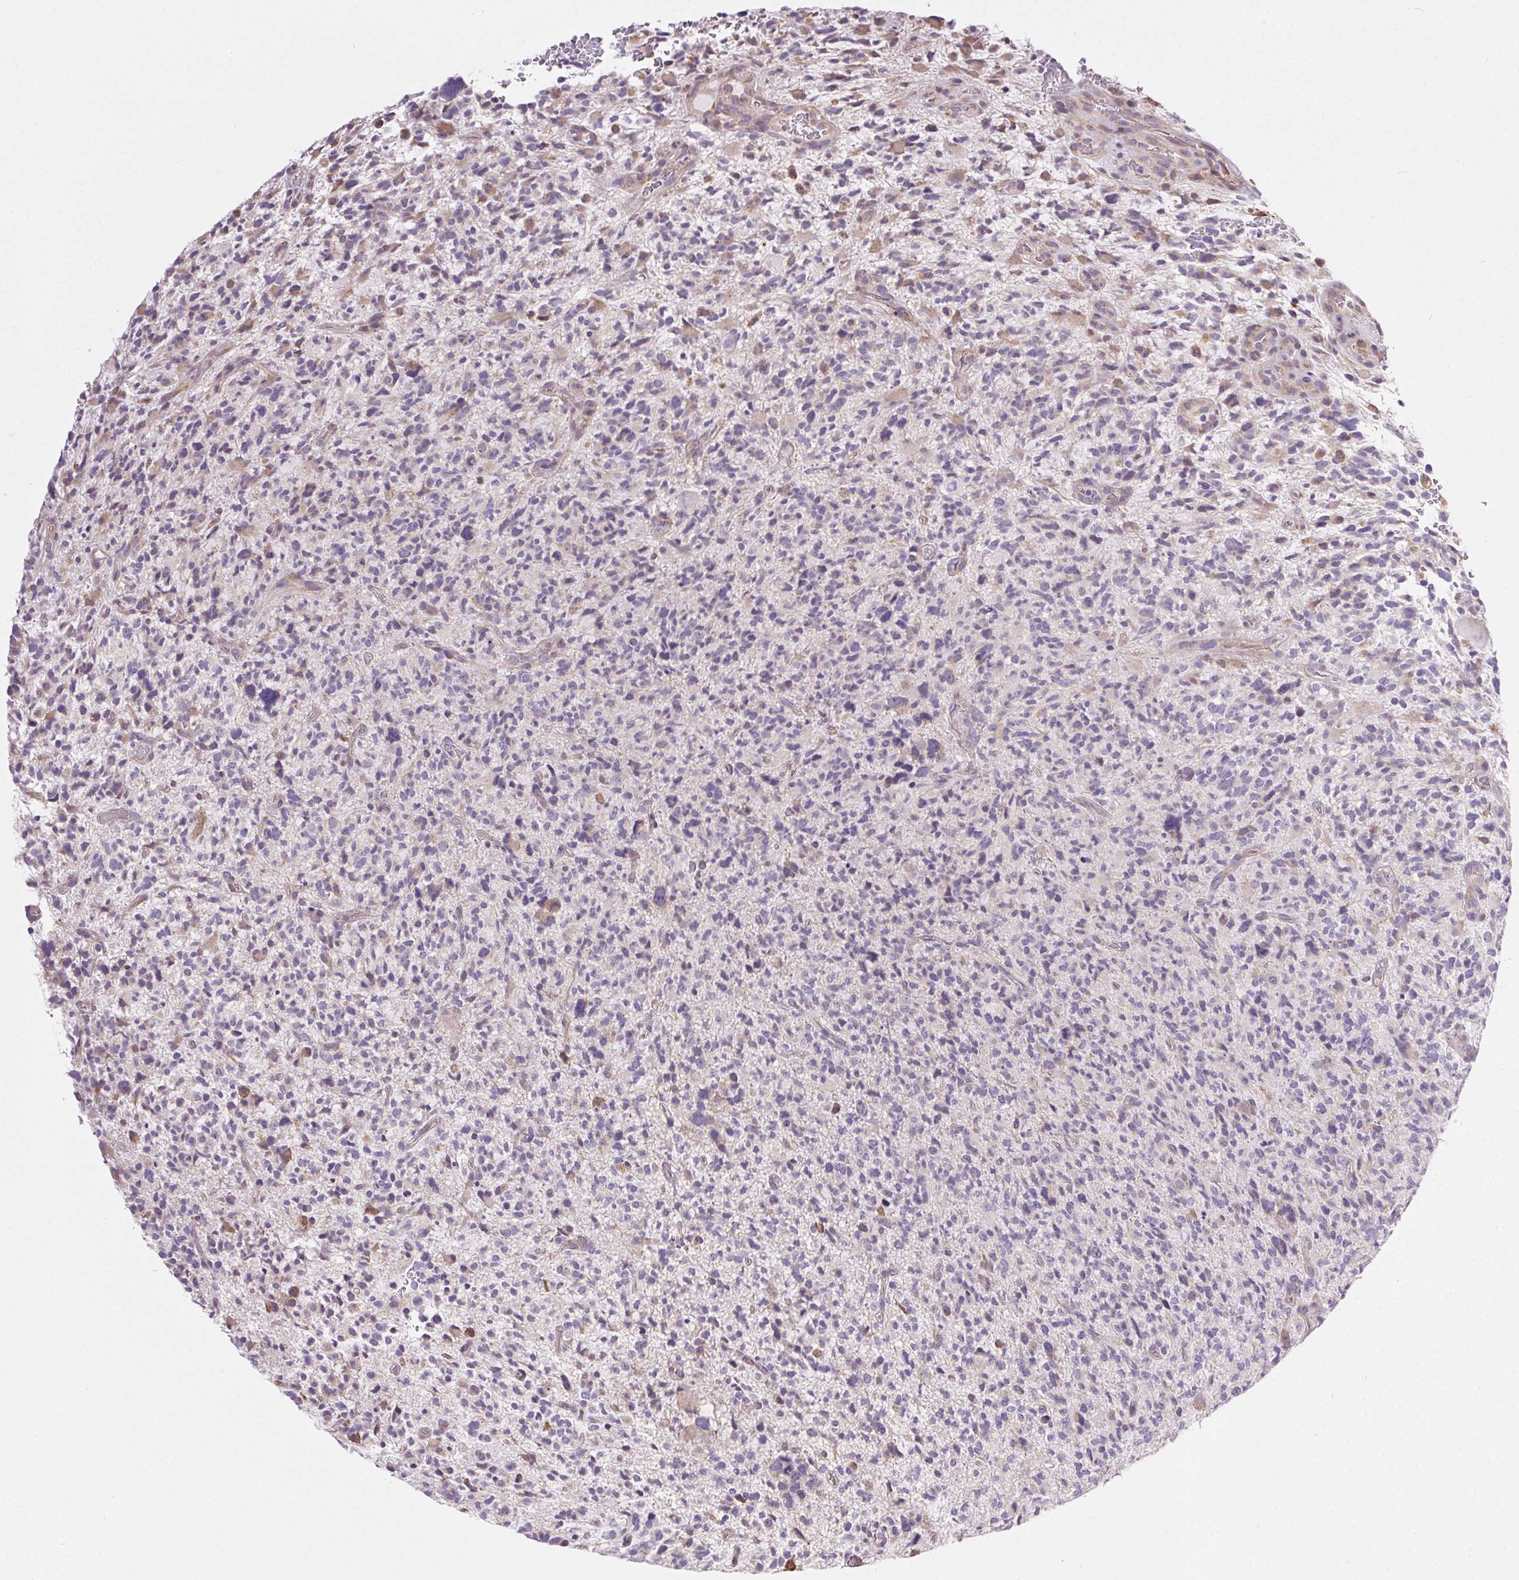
{"staining": {"intensity": "negative", "quantity": "none", "location": "none"}, "tissue": "glioma", "cell_type": "Tumor cells", "image_type": "cancer", "snomed": [{"axis": "morphology", "description": "Glioma, malignant, High grade"}, {"axis": "topography", "description": "Brain"}], "caption": "DAB (3,3'-diaminobenzidine) immunohistochemical staining of human glioma exhibits no significant staining in tumor cells.", "gene": "SNX31", "patient": {"sex": "female", "age": 71}}